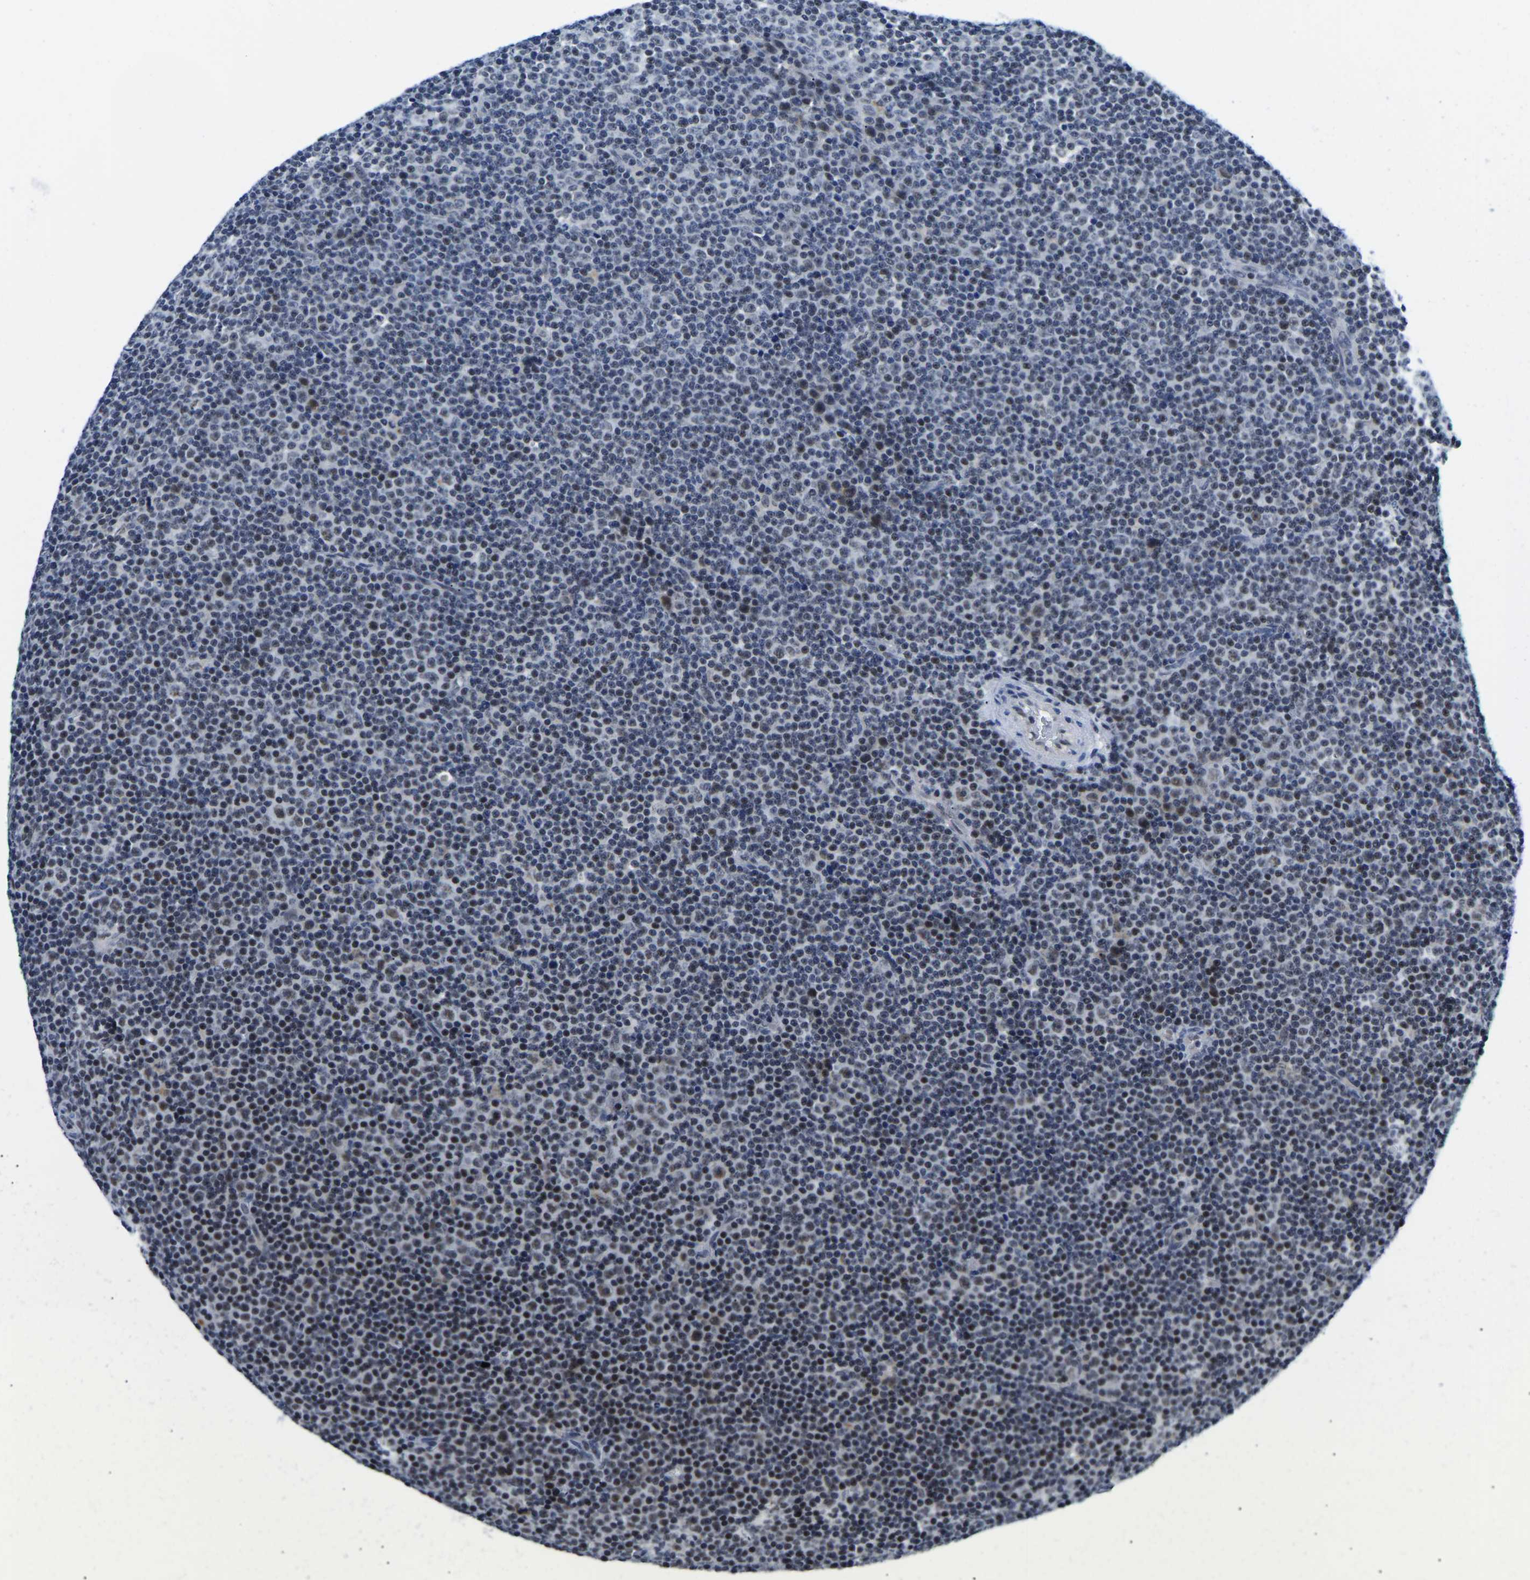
{"staining": {"intensity": "weak", "quantity": "<25%", "location": "nuclear"}, "tissue": "lymphoma", "cell_type": "Tumor cells", "image_type": "cancer", "snomed": [{"axis": "morphology", "description": "Malignant lymphoma, non-Hodgkin's type, Low grade"}, {"axis": "topography", "description": "Lymph node"}], "caption": "Histopathology image shows no protein expression in tumor cells of malignant lymphoma, non-Hodgkin's type (low-grade) tissue. (DAB (3,3'-diaminobenzidine) immunohistochemistry (IHC), high magnification).", "gene": "POLDIP3", "patient": {"sex": "female", "age": 67}}